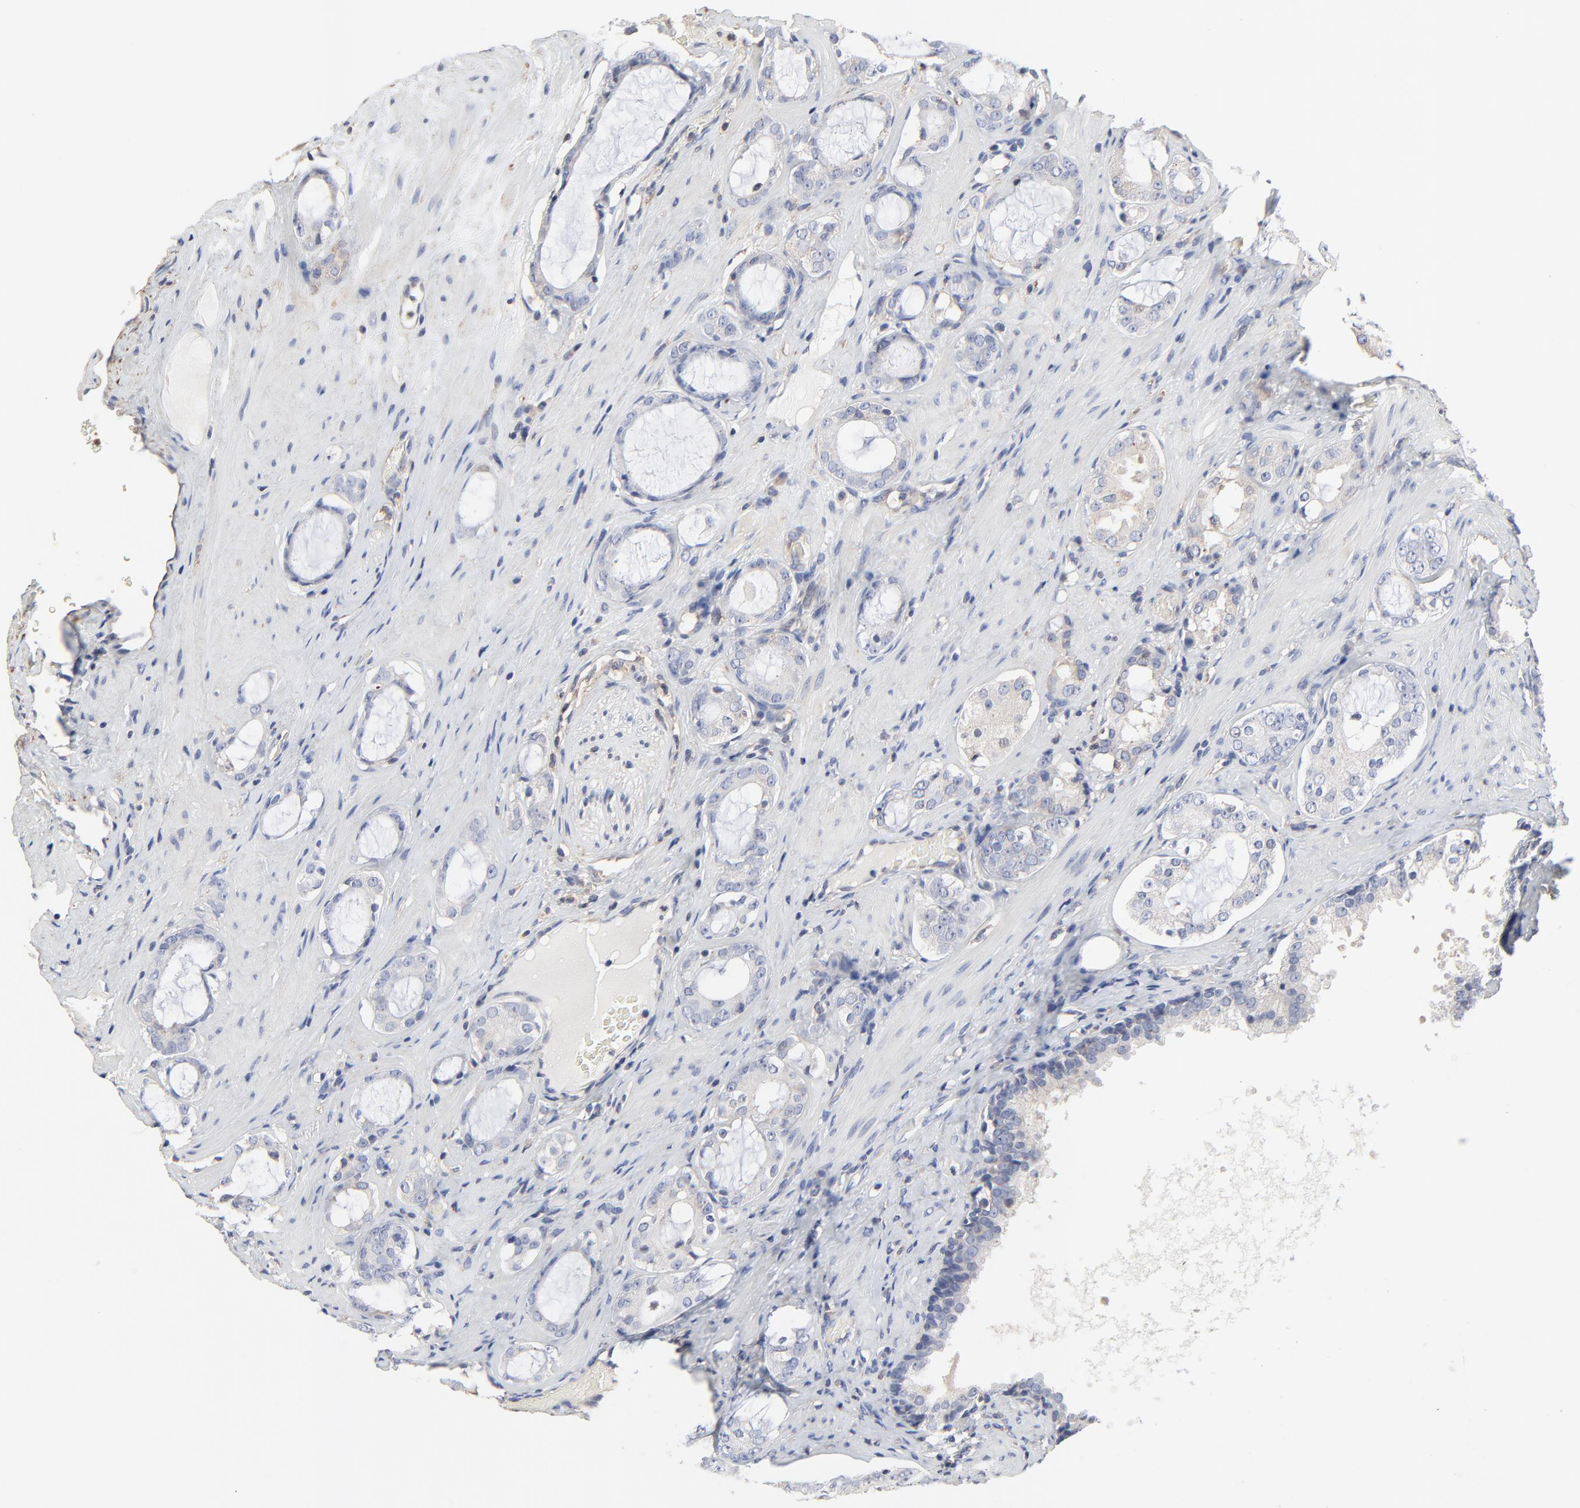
{"staining": {"intensity": "weak", "quantity": "25%-75%", "location": "cytoplasmic/membranous"}, "tissue": "prostate cancer", "cell_type": "Tumor cells", "image_type": "cancer", "snomed": [{"axis": "morphology", "description": "Adenocarcinoma, Medium grade"}, {"axis": "topography", "description": "Prostate"}], "caption": "The photomicrograph exhibits a brown stain indicating the presence of a protein in the cytoplasmic/membranous of tumor cells in prostate cancer (adenocarcinoma (medium-grade)).", "gene": "NXF3", "patient": {"sex": "male", "age": 73}}